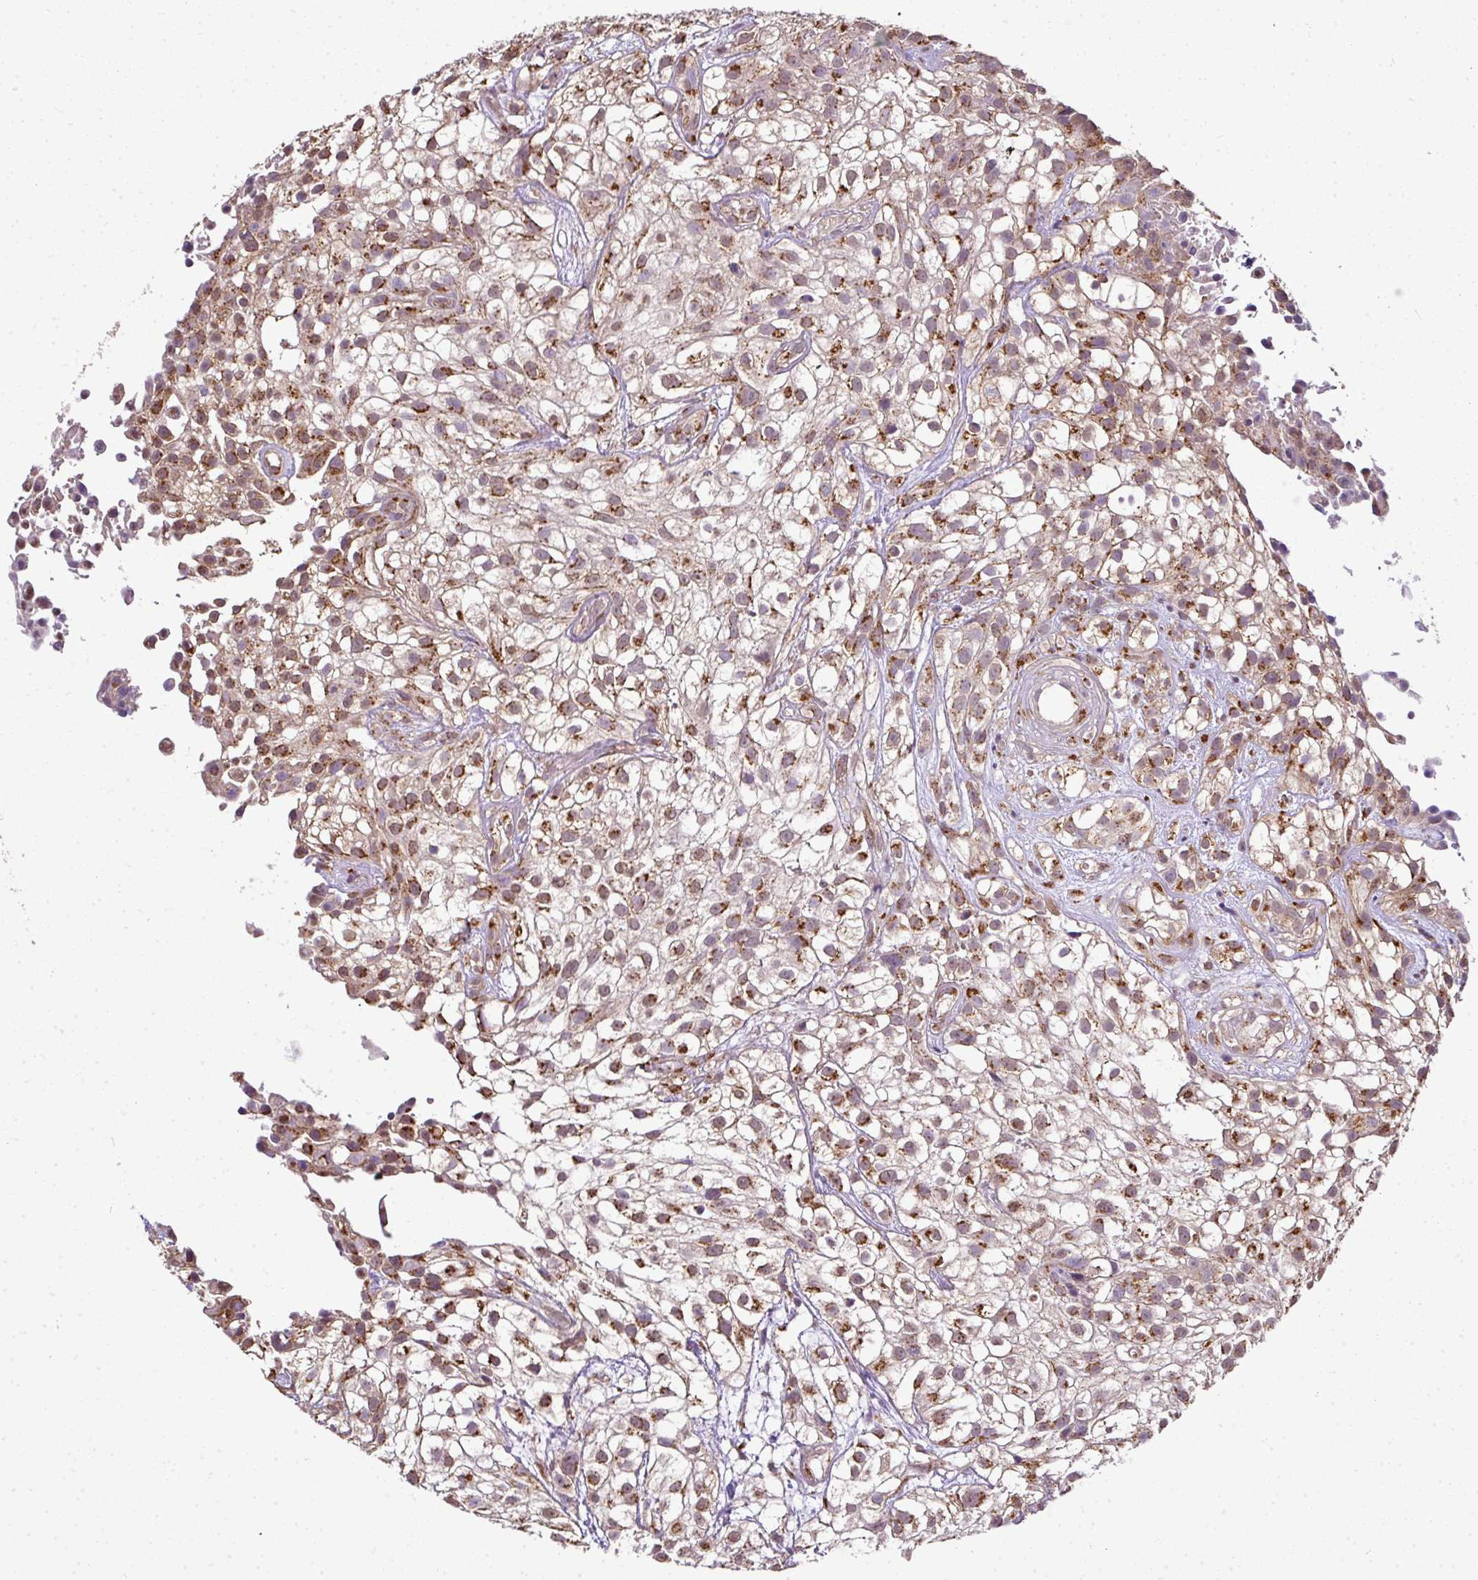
{"staining": {"intensity": "moderate", "quantity": ">75%", "location": "nuclear"}, "tissue": "urothelial cancer", "cell_type": "Tumor cells", "image_type": "cancer", "snomed": [{"axis": "morphology", "description": "Urothelial carcinoma, High grade"}, {"axis": "topography", "description": "Urinary bladder"}], "caption": "A high-resolution micrograph shows immunohistochemistry staining of urothelial carcinoma (high-grade), which demonstrates moderate nuclear positivity in approximately >75% of tumor cells.", "gene": "JPH2", "patient": {"sex": "male", "age": 56}}